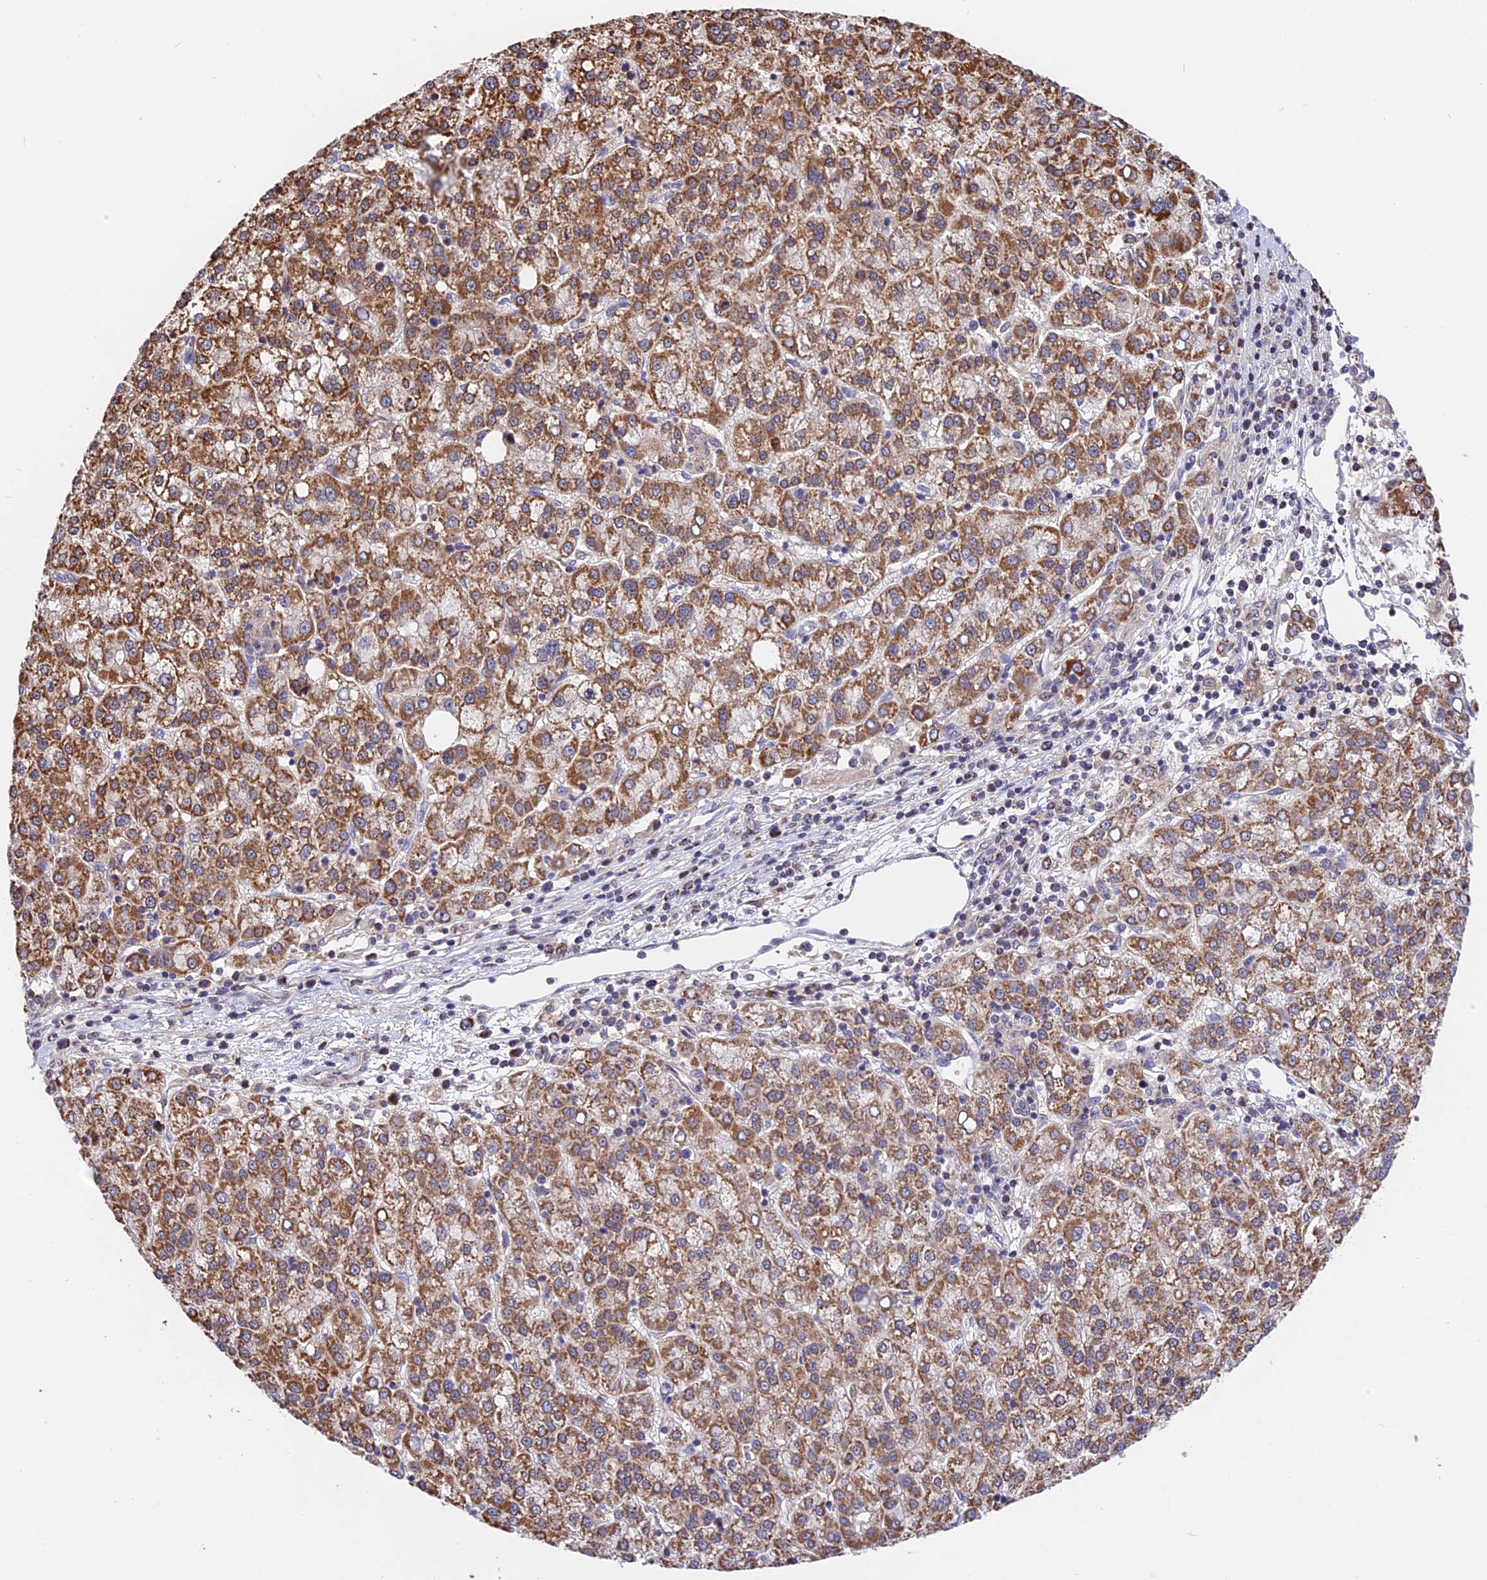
{"staining": {"intensity": "moderate", "quantity": ">75%", "location": "cytoplasmic/membranous"}, "tissue": "liver cancer", "cell_type": "Tumor cells", "image_type": "cancer", "snomed": [{"axis": "morphology", "description": "Carcinoma, Hepatocellular, NOS"}, {"axis": "topography", "description": "Liver"}], "caption": "The micrograph reveals immunohistochemical staining of liver cancer (hepatocellular carcinoma). There is moderate cytoplasmic/membranous expression is present in approximately >75% of tumor cells.", "gene": "RERGL", "patient": {"sex": "female", "age": 58}}